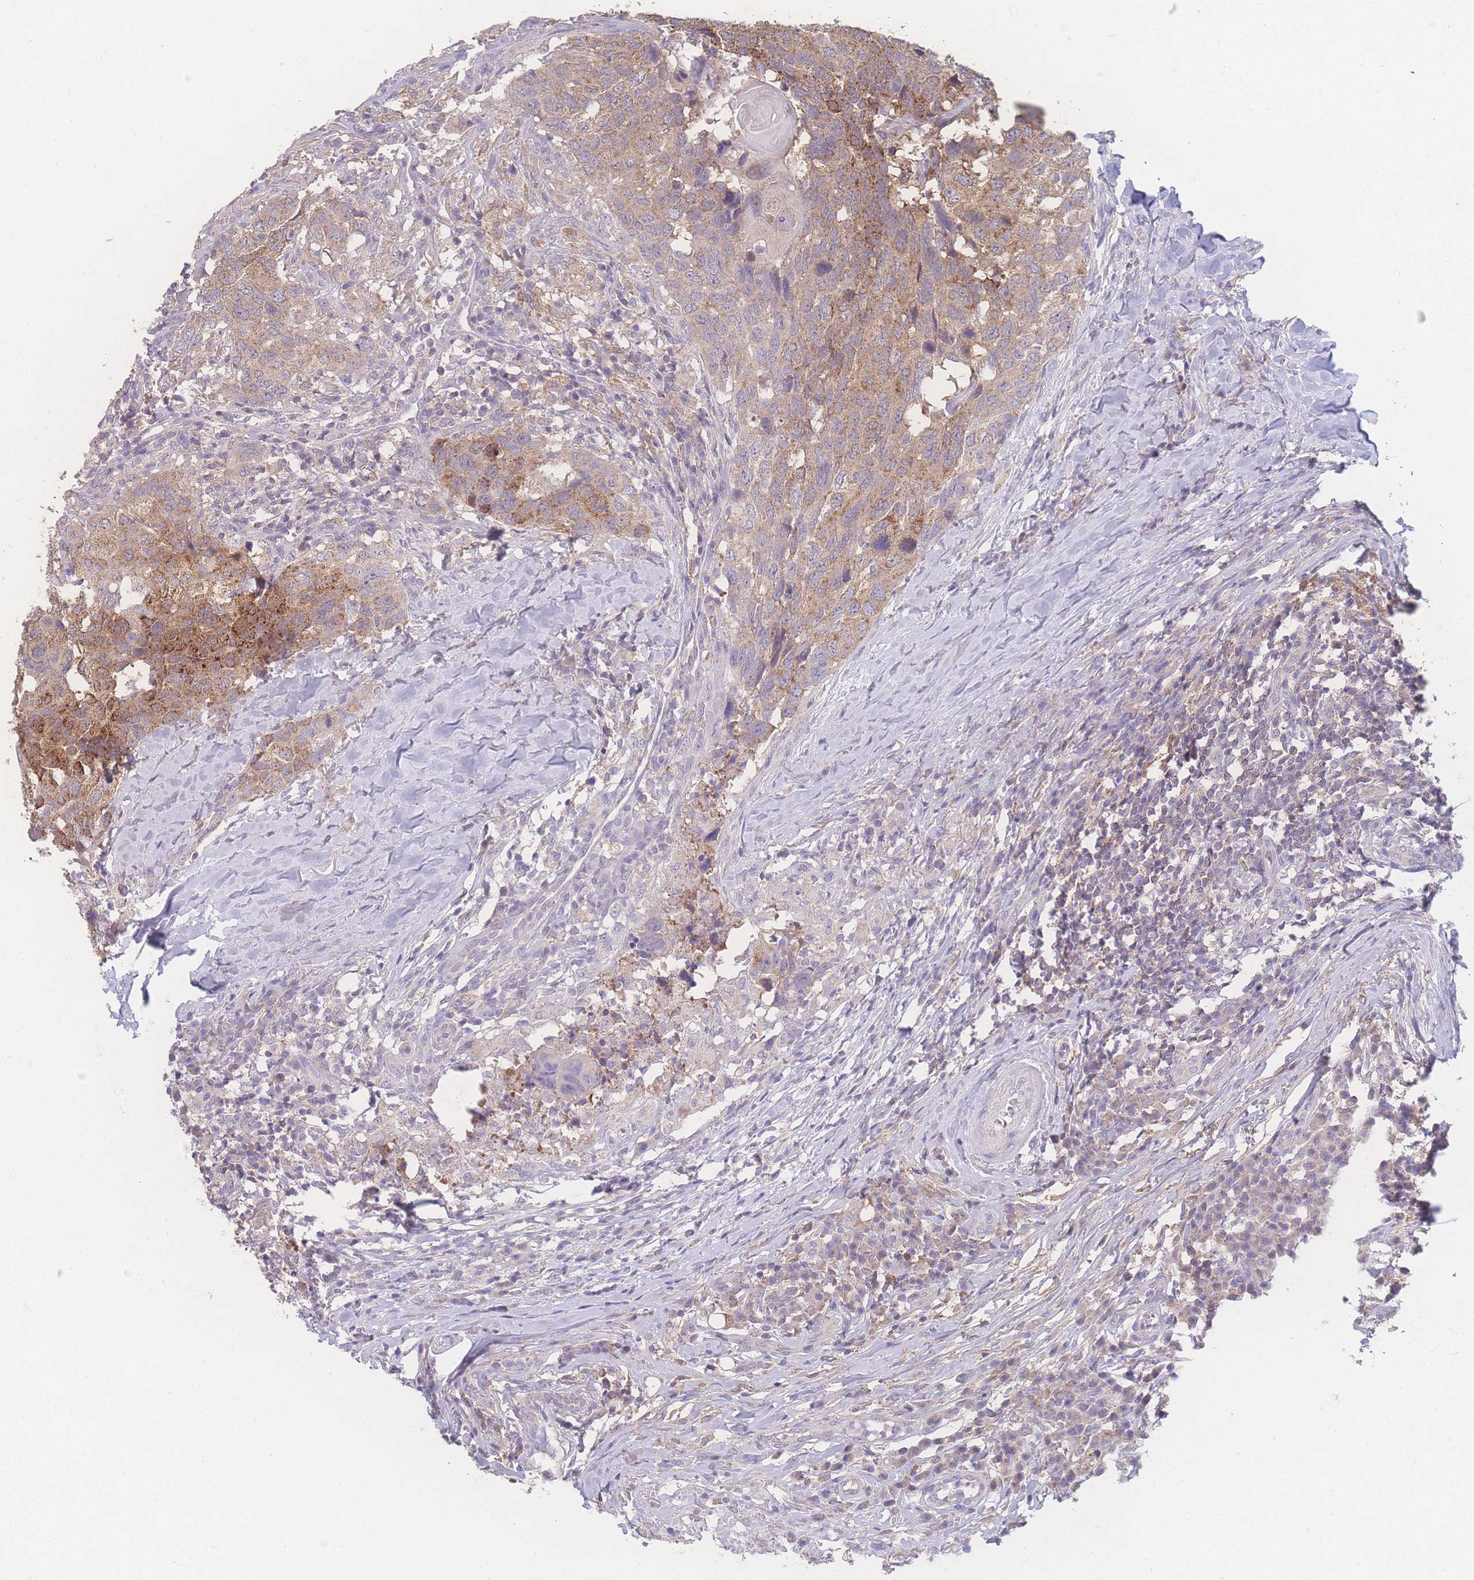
{"staining": {"intensity": "moderate", "quantity": ">75%", "location": "cytoplasmic/membranous"}, "tissue": "head and neck cancer", "cell_type": "Tumor cells", "image_type": "cancer", "snomed": [{"axis": "morphology", "description": "Normal tissue, NOS"}, {"axis": "morphology", "description": "Squamous cell carcinoma, NOS"}, {"axis": "topography", "description": "Skeletal muscle"}, {"axis": "topography", "description": "Vascular tissue"}, {"axis": "topography", "description": "Peripheral nerve tissue"}, {"axis": "topography", "description": "Head-Neck"}], "caption": "Immunohistochemical staining of head and neck cancer (squamous cell carcinoma) reveals moderate cytoplasmic/membranous protein positivity in approximately >75% of tumor cells. Nuclei are stained in blue.", "gene": "GIPR", "patient": {"sex": "male", "age": 66}}